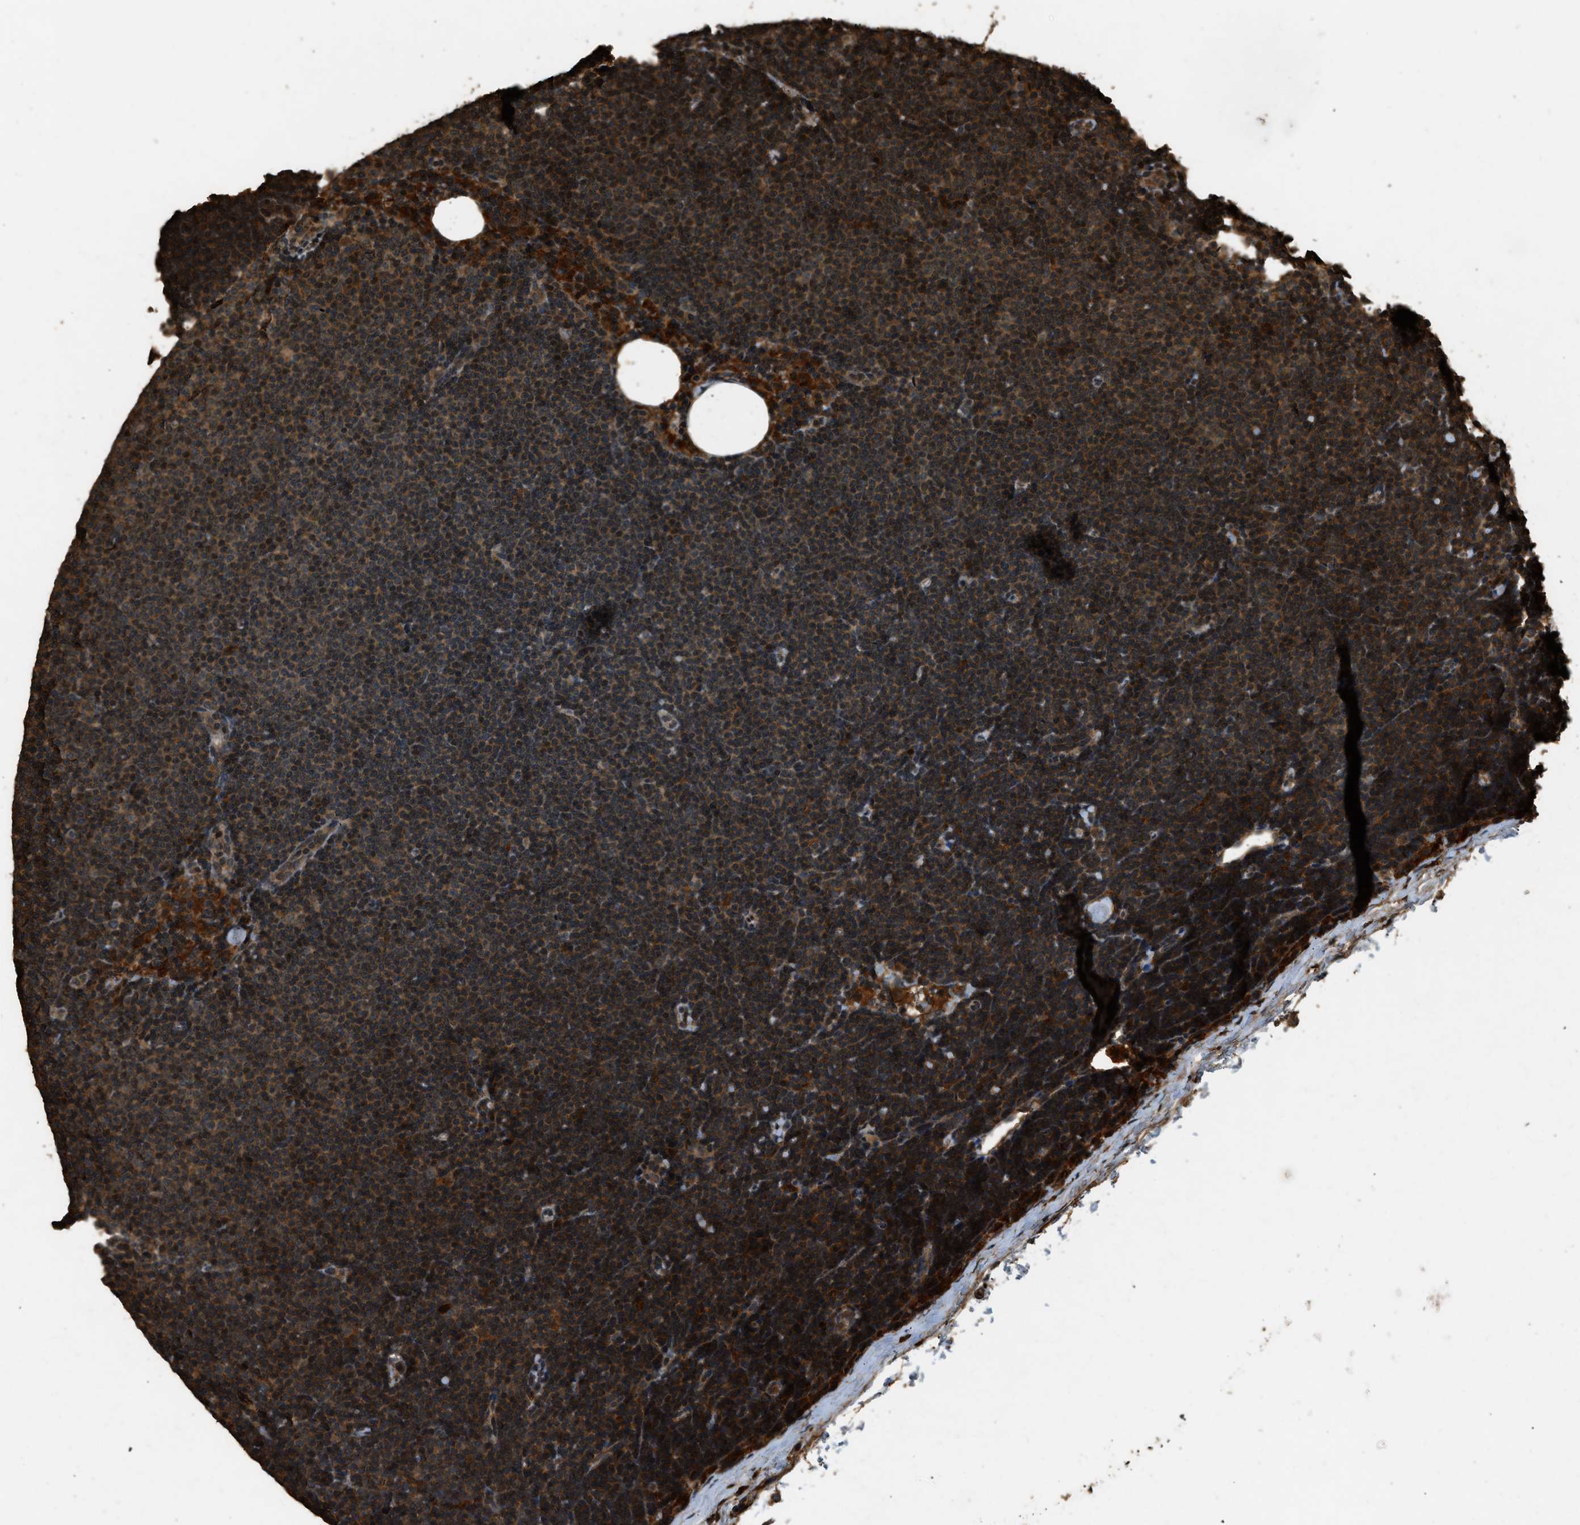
{"staining": {"intensity": "strong", "quantity": ">75%", "location": "cytoplasmic/membranous"}, "tissue": "lymphoma", "cell_type": "Tumor cells", "image_type": "cancer", "snomed": [{"axis": "morphology", "description": "Malignant lymphoma, non-Hodgkin's type, Low grade"}, {"axis": "topography", "description": "Lymph node"}], "caption": "Lymphoma tissue displays strong cytoplasmic/membranous expression in about >75% of tumor cells, visualized by immunohistochemistry. Nuclei are stained in blue.", "gene": "RAP2A", "patient": {"sex": "female", "age": 53}}